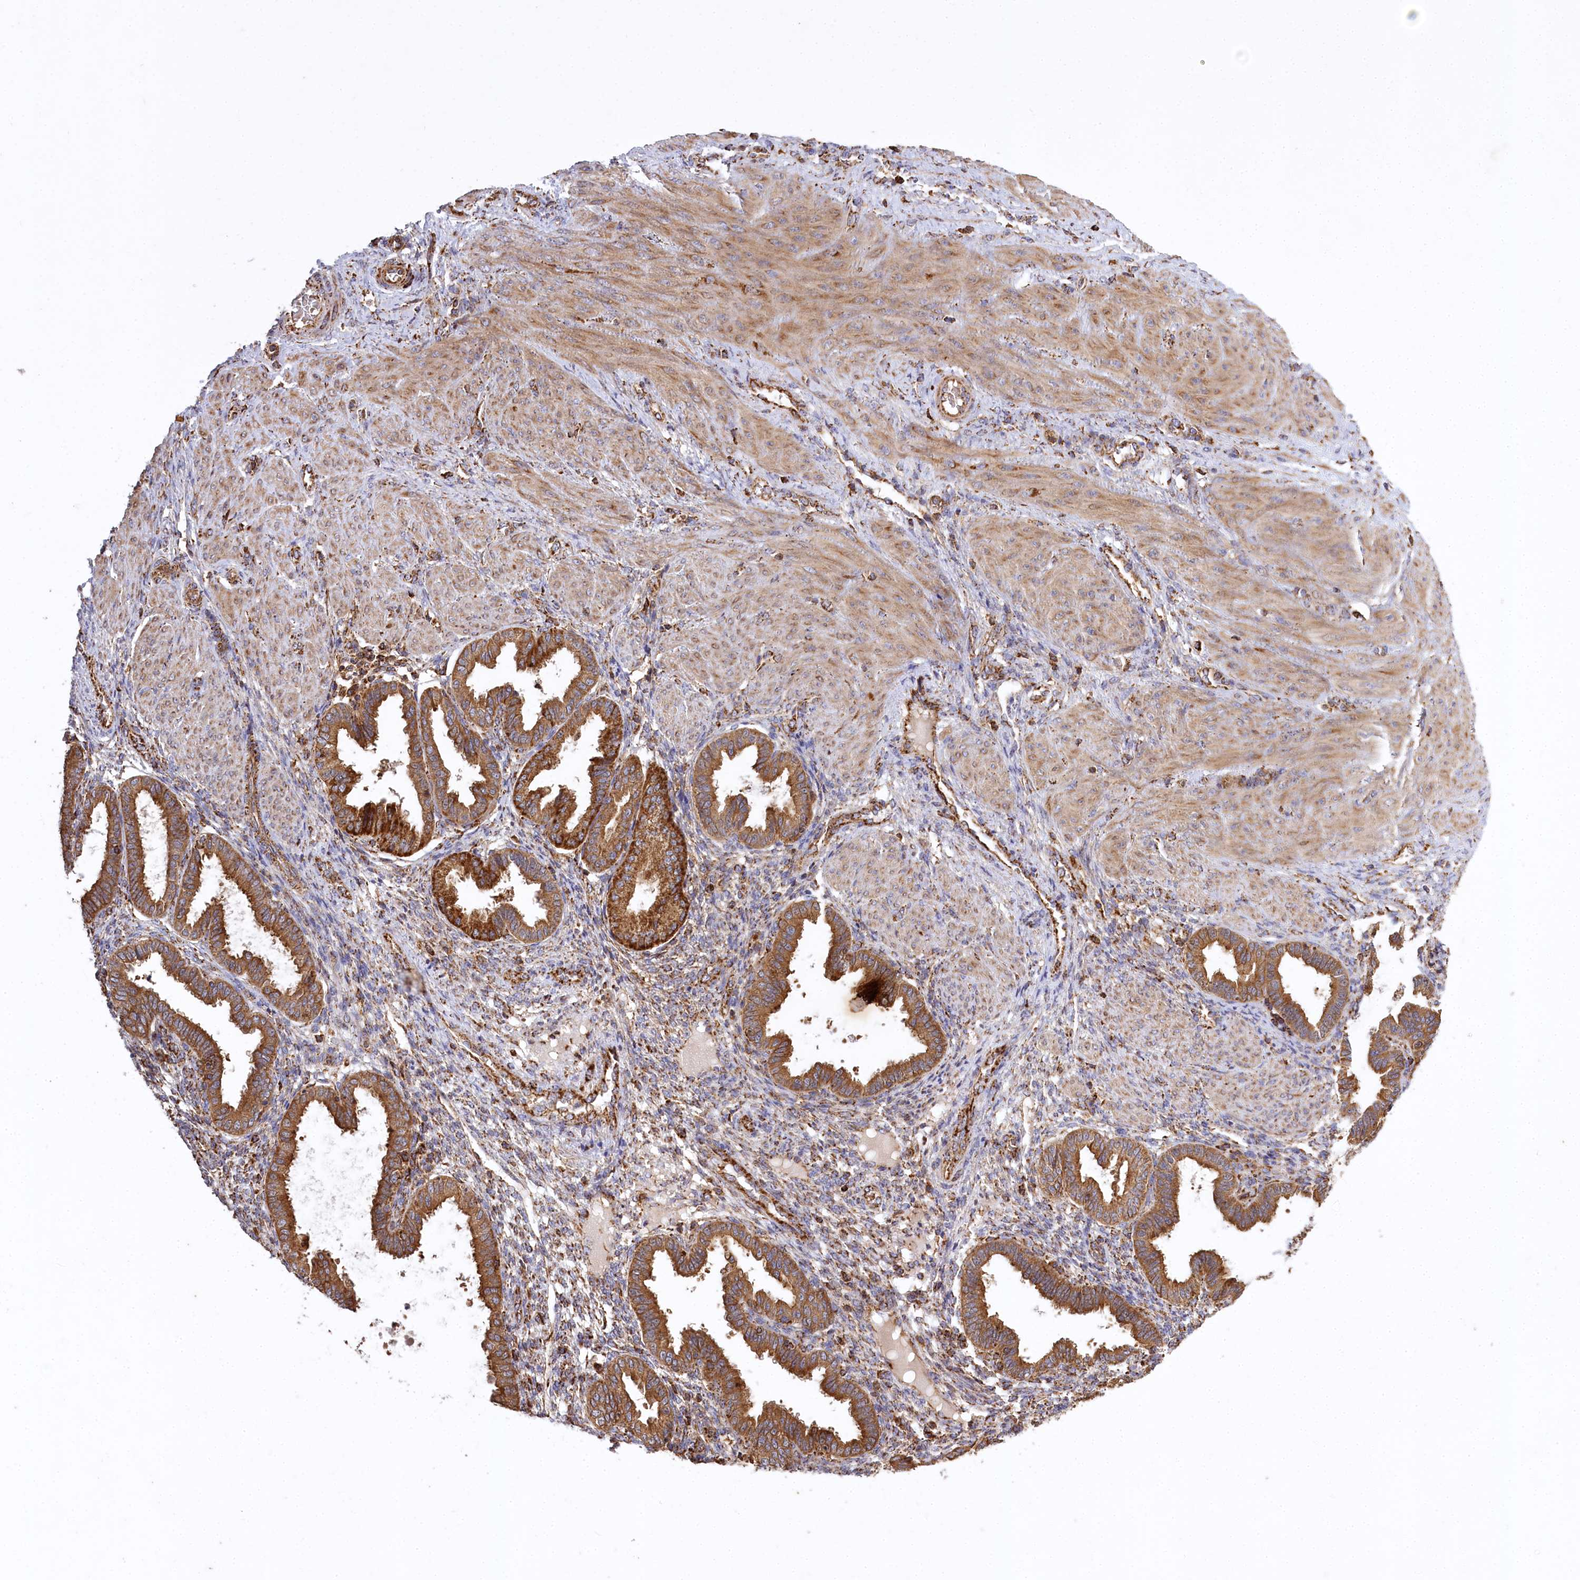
{"staining": {"intensity": "moderate", "quantity": "<25%", "location": "cytoplasmic/membranous"}, "tissue": "endometrium", "cell_type": "Cells in endometrial stroma", "image_type": "normal", "snomed": [{"axis": "morphology", "description": "Normal tissue, NOS"}, {"axis": "topography", "description": "Endometrium"}], "caption": "This is an image of immunohistochemistry staining of benign endometrium, which shows moderate staining in the cytoplasmic/membranous of cells in endometrial stroma.", "gene": "CARD19", "patient": {"sex": "female", "age": 33}}